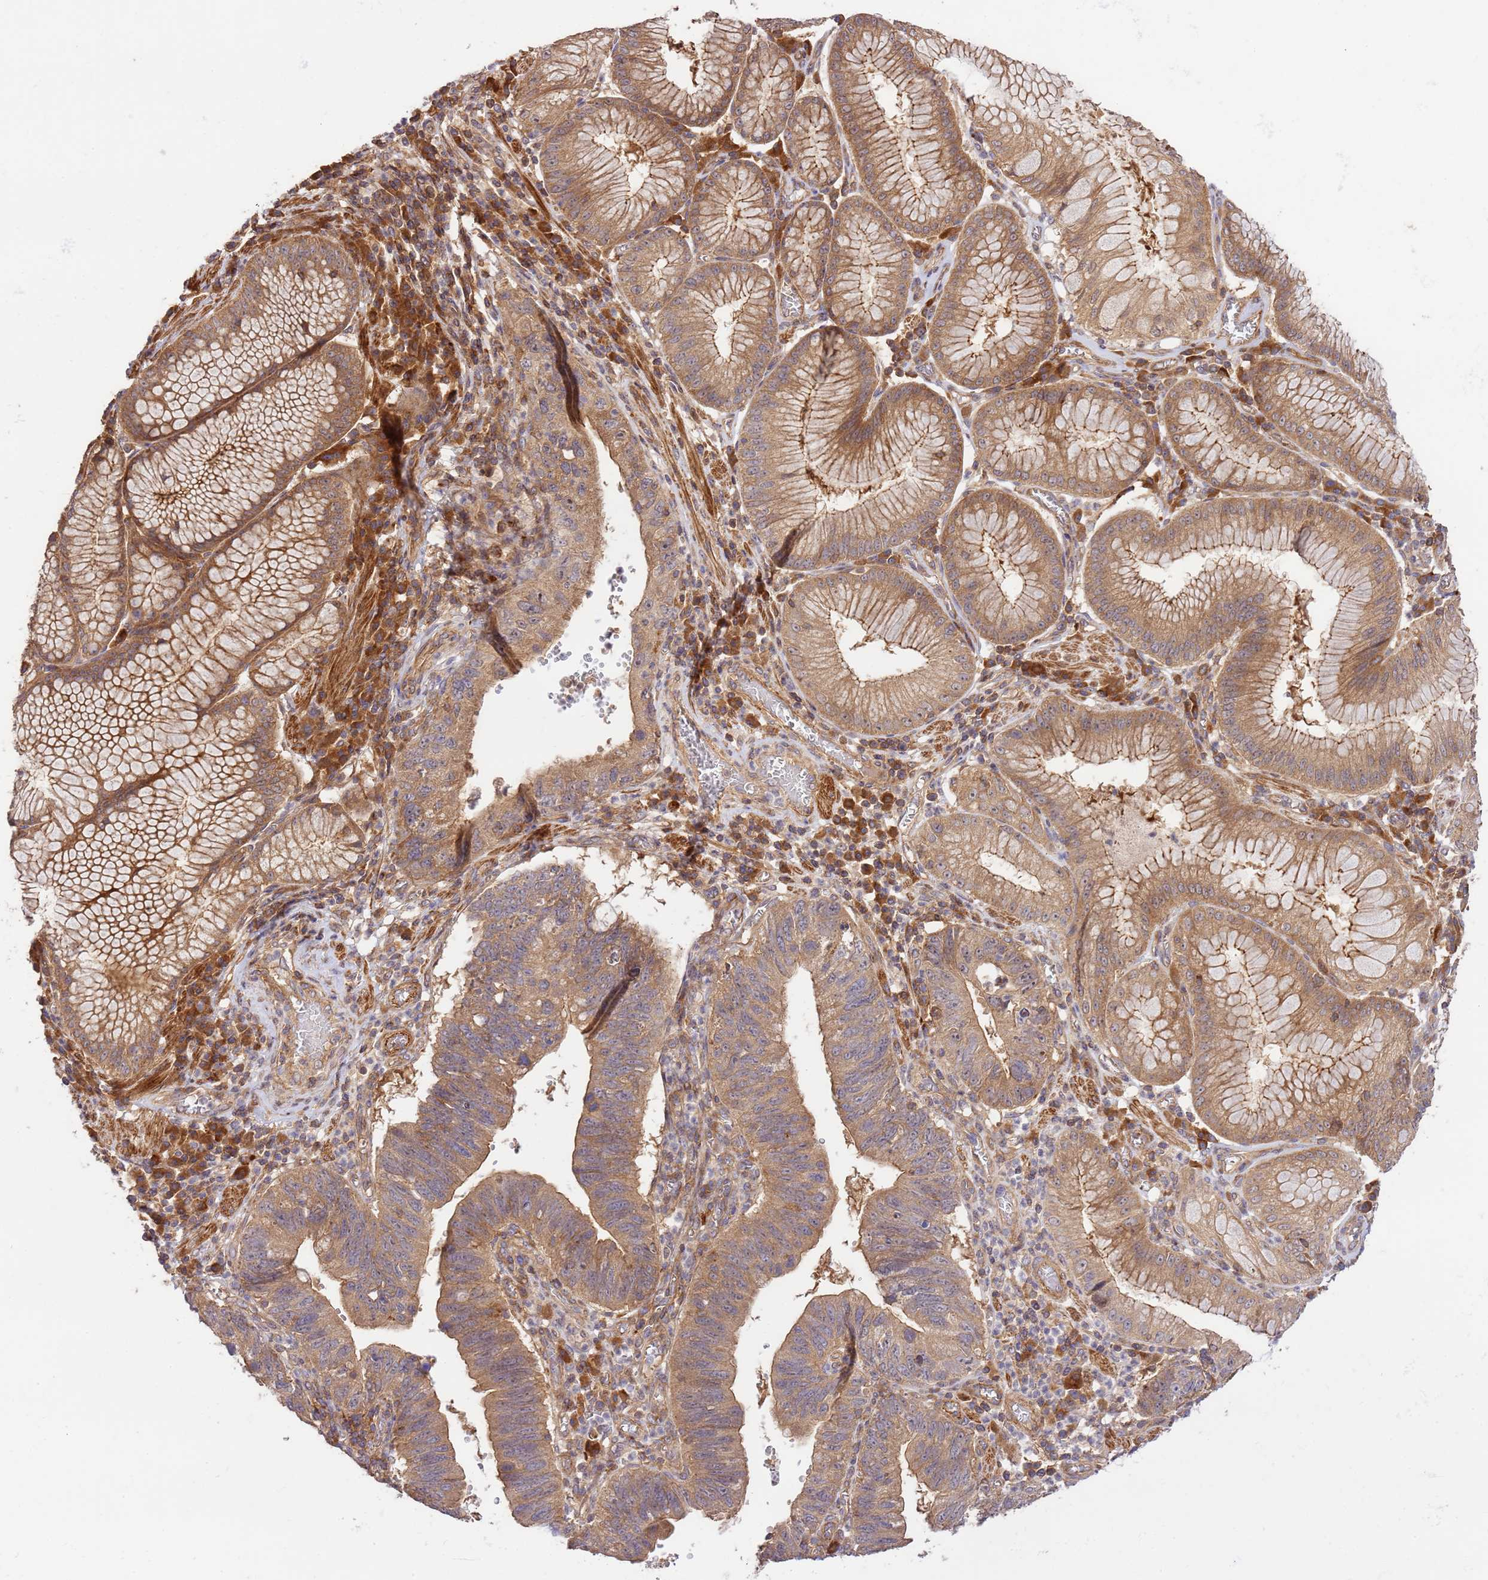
{"staining": {"intensity": "moderate", "quantity": ">75%", "location": "cytoplasmic/membranous"}, "tissue": "stomach cancer", "cell_type": "Tumor cells", "image_type": "cancer", "snomed": [{"axis": "morphology", "description": "Adenocarcinoma, NOS"}, {"axis": "topography", "description": "Stomach"}], "caption": "Tumor cells demonstrate moderate cytoplasmic/membranous positivity in about >75% of cells in adenocarcinoma (stomach).", "gene": "GAREM1", "patient": {"sex": "male", "age": 59}}